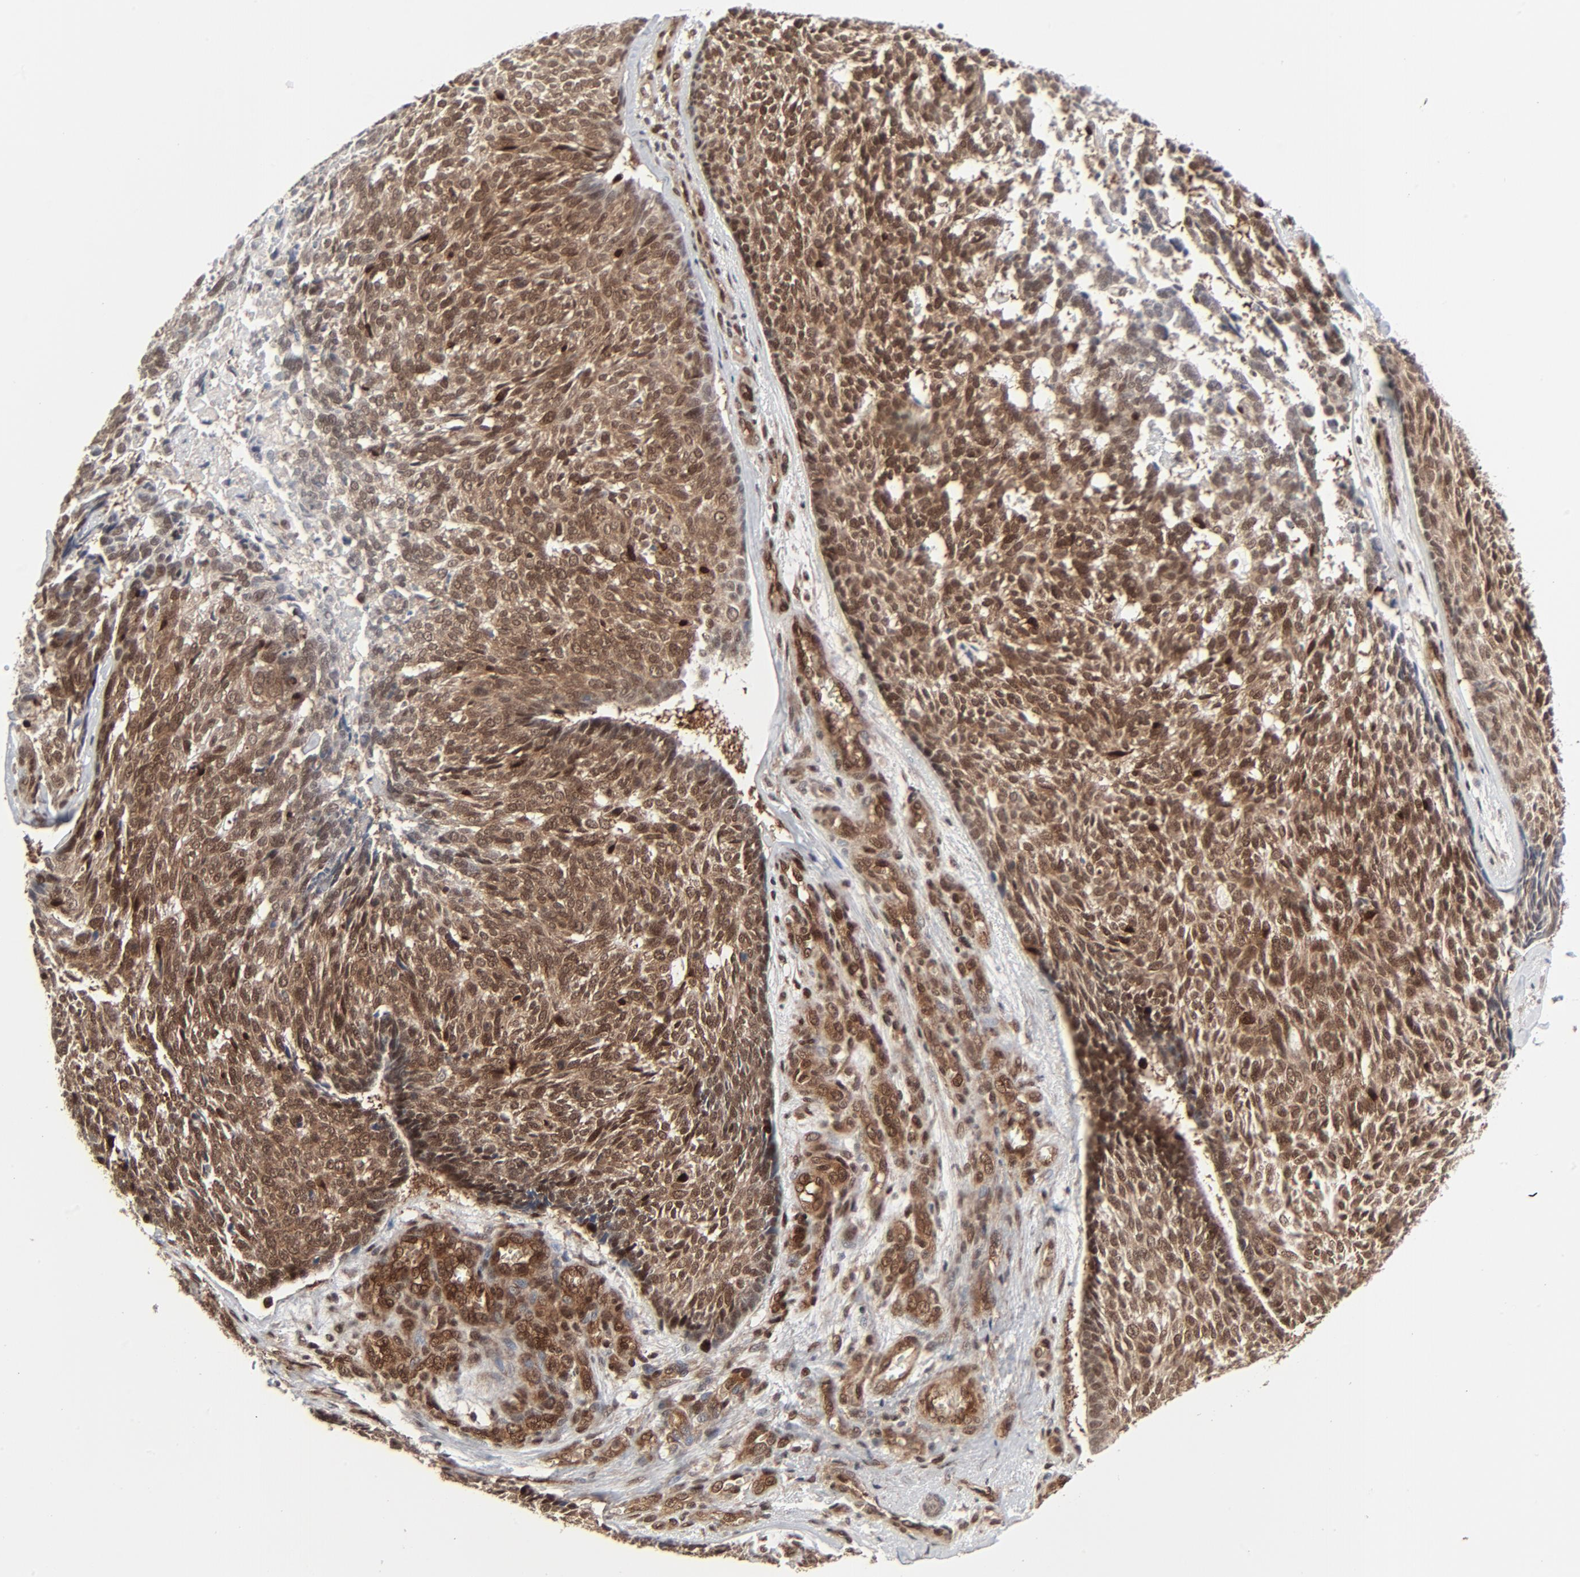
{"staining": {"intensity": "moderate", "quantity": ">75%", "location": "cytoplasmic/membranous,nuclear"}, "tissue": "skin cancer", "cell_type": "Tumor cells", "image_type": "cancer", "snomed": [{"axis": "morphology", "description": "Basal cell carcinoma"}, {"axis": "topography", "description": "Skin"}], "caption": "Moderate cytoplasmic/membranous and nuclear positivity is present in about >75% of tumor cells in skin cancer. (DAB (3,3'-diaminobenzidine) IHC with brightfield microscopy, high magnification).", "gene": "AKT1", "patient": {"sex": "male", "age": 72}}